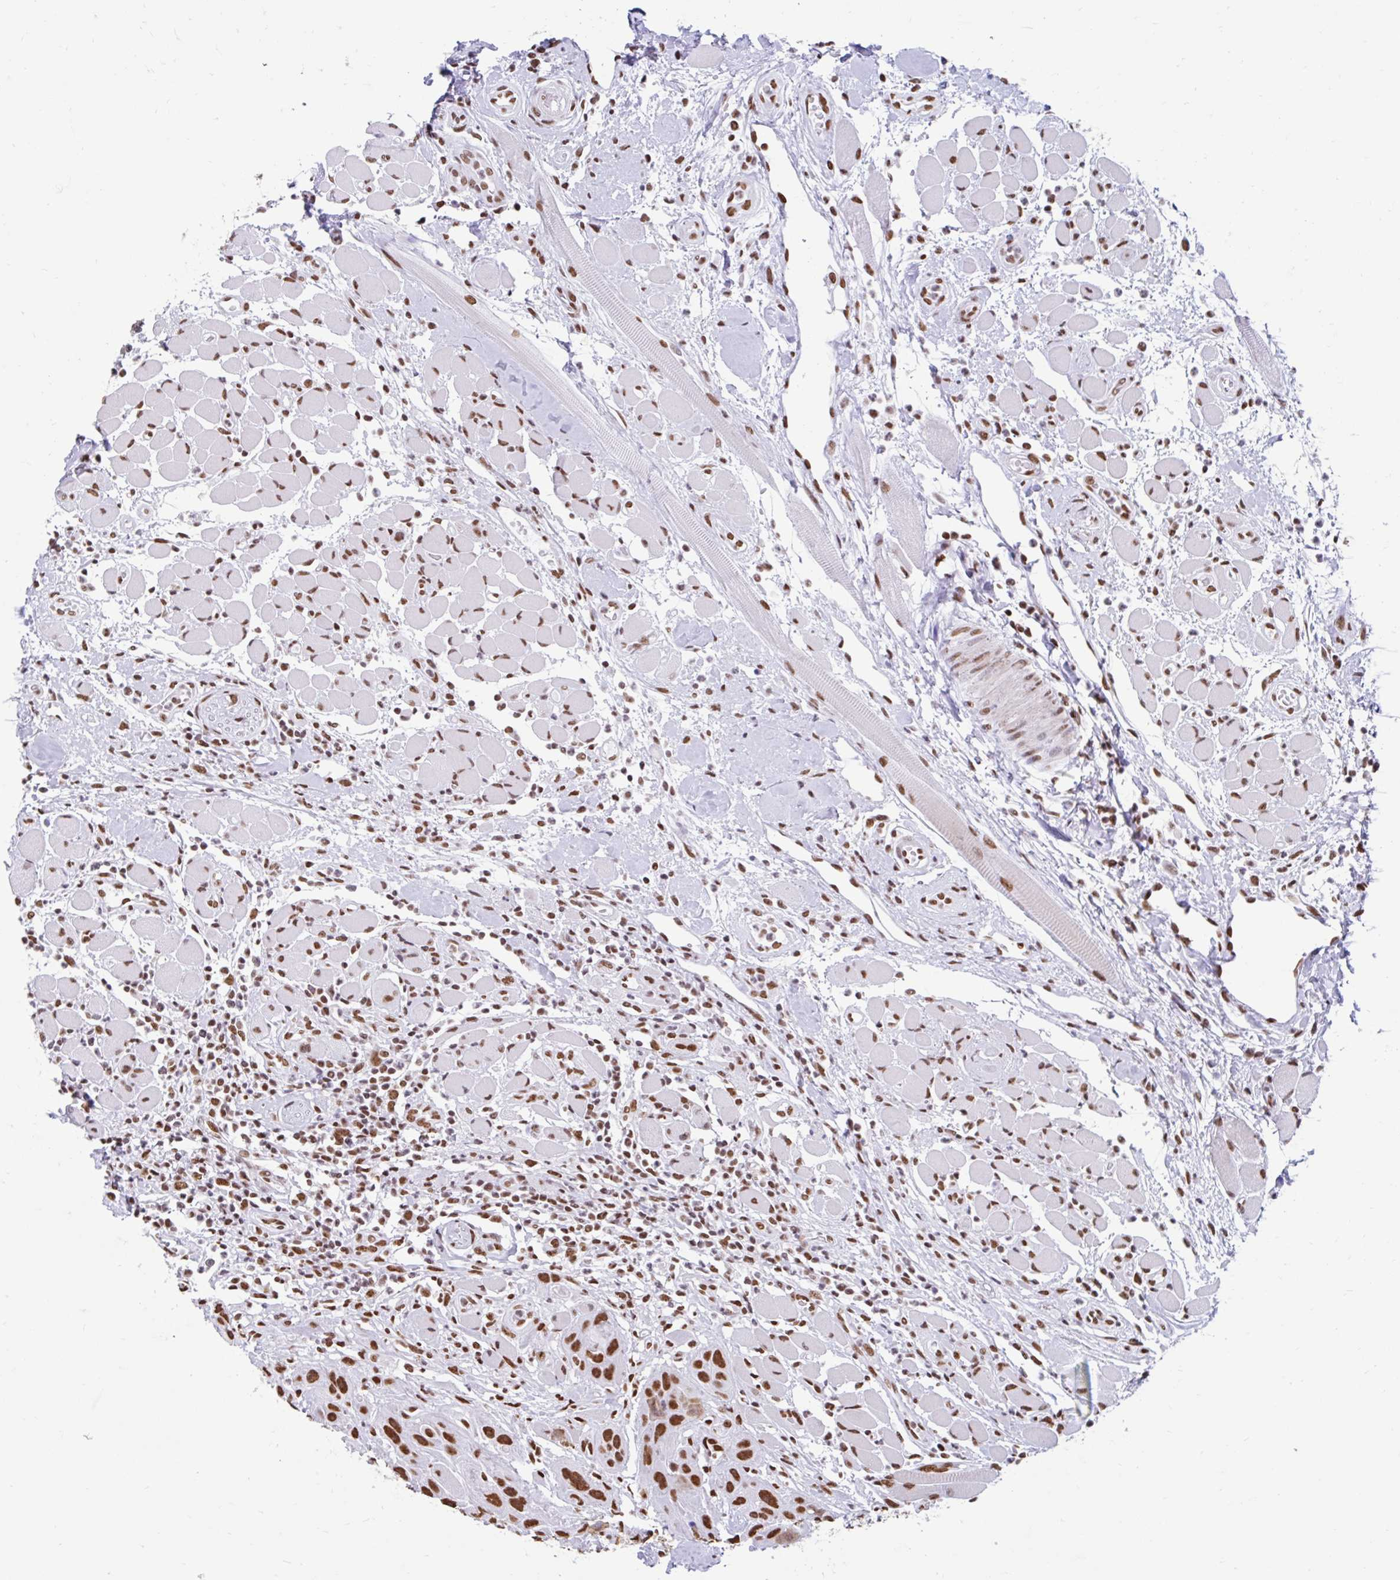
{"staining": {"intensity": "strong", "quantity": ">75%", "location": "nuclear"}, "tissue": "head and neck cancer", "cell_type": "Tumor cells", "image_type": "cancer", "snomed": [{"axis": "morphology", "description": "Squamous cell carcinoma, NOS"}, {"axis": "topography", "description": "Head-Neck"}], "caption": "Tumor cells demonstrate high levels of strong nuclear positivity in about >75% of cells in head and neck cancer.", "gene": "KHDRBS1", "patient": {"sex": "female", "age": 59}}